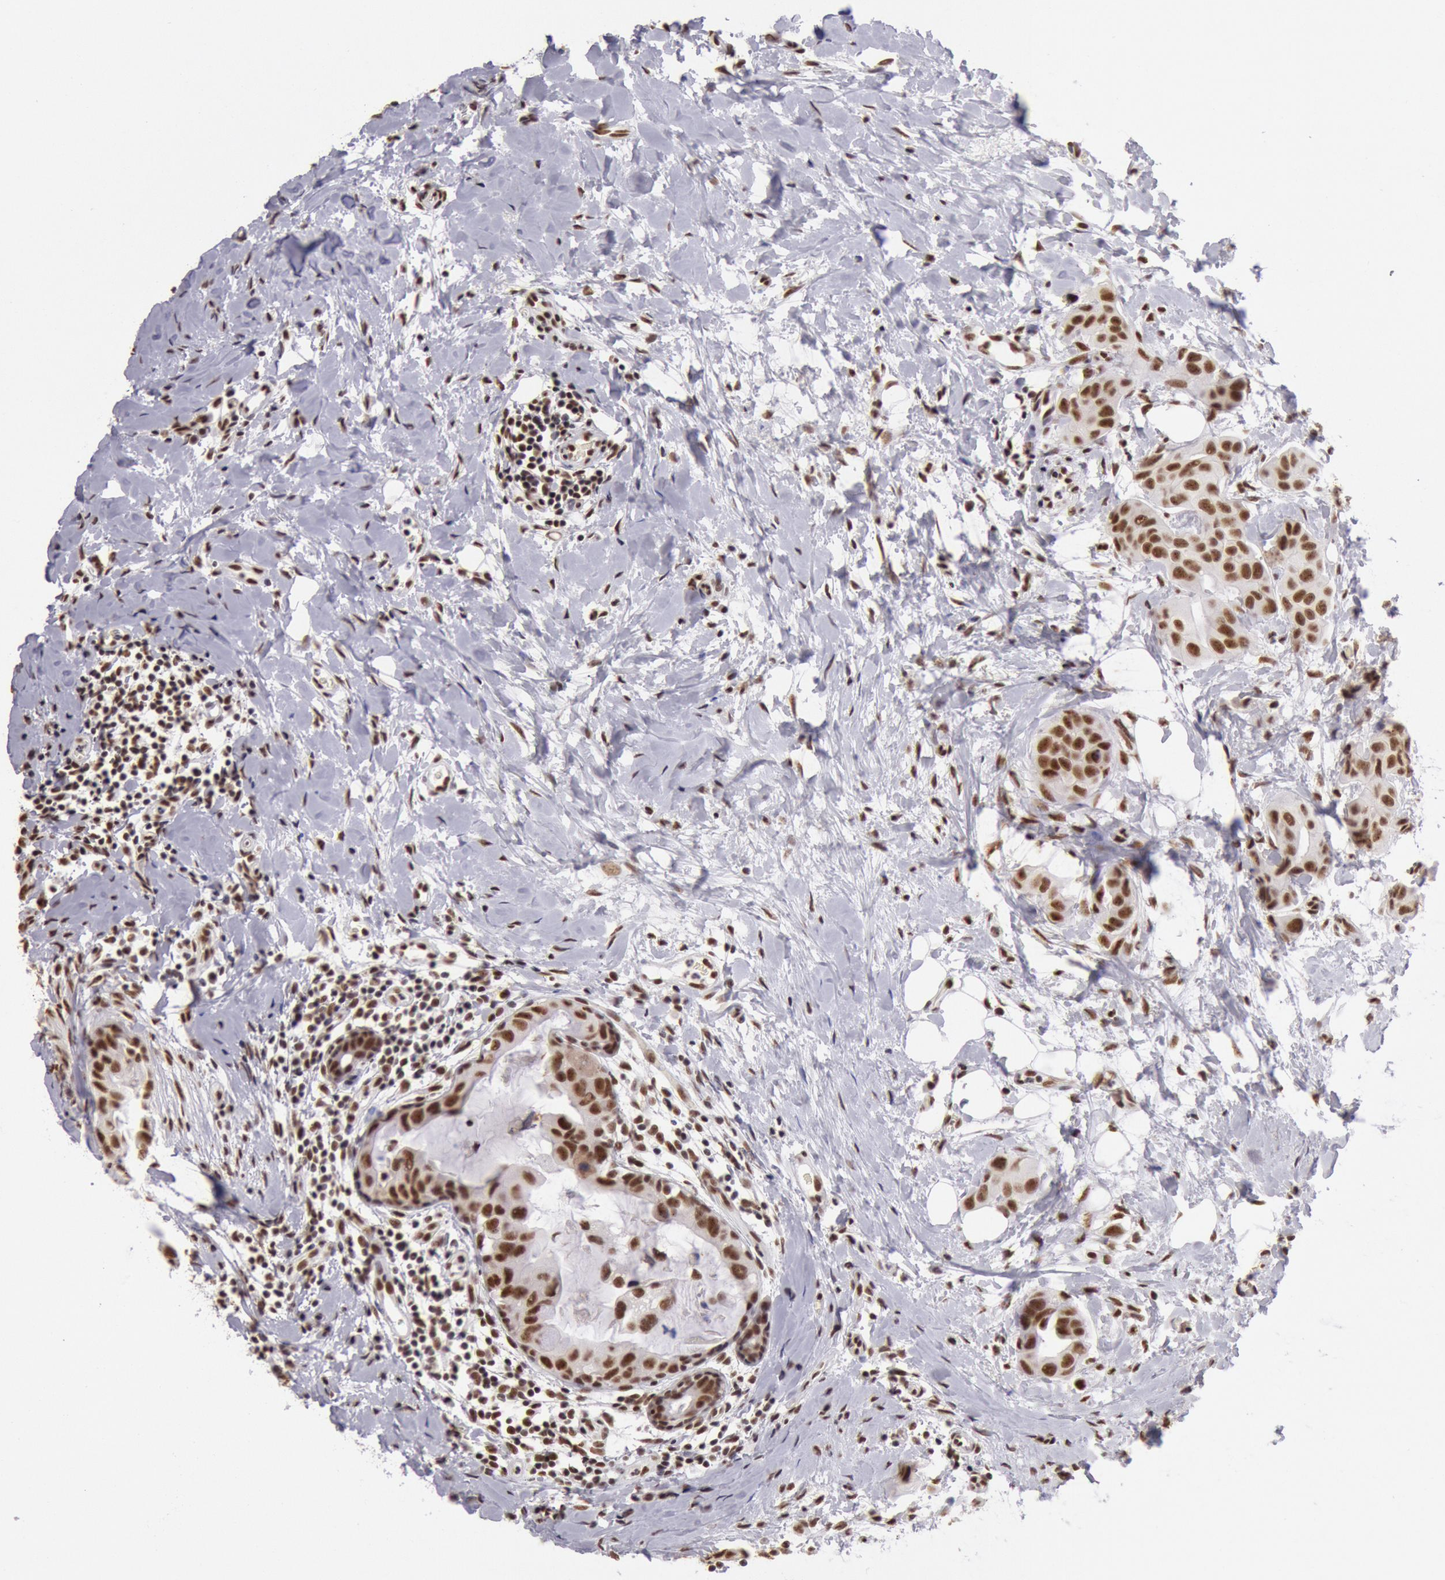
{"staining": {"intensity": "strong", "quantity": ">75%", "location": "nuclear"}, "tissue": "breast cancer", "cell_type": "Tumor cells", "image_type": "cancer", "snomed": [{"axis": "morphology", "description": "Duct carcinoma"}, {"axis": "topography", "description": "Breast"}], "caption": "Immunohistochemical staining of human breast cancer (intraductal carcinoma) reveals high levels of strong nuclear staining in approximately >75% of tumor cells.", "gene": "SNRPD3", "patient": {"sex": "female", "age": 40}}